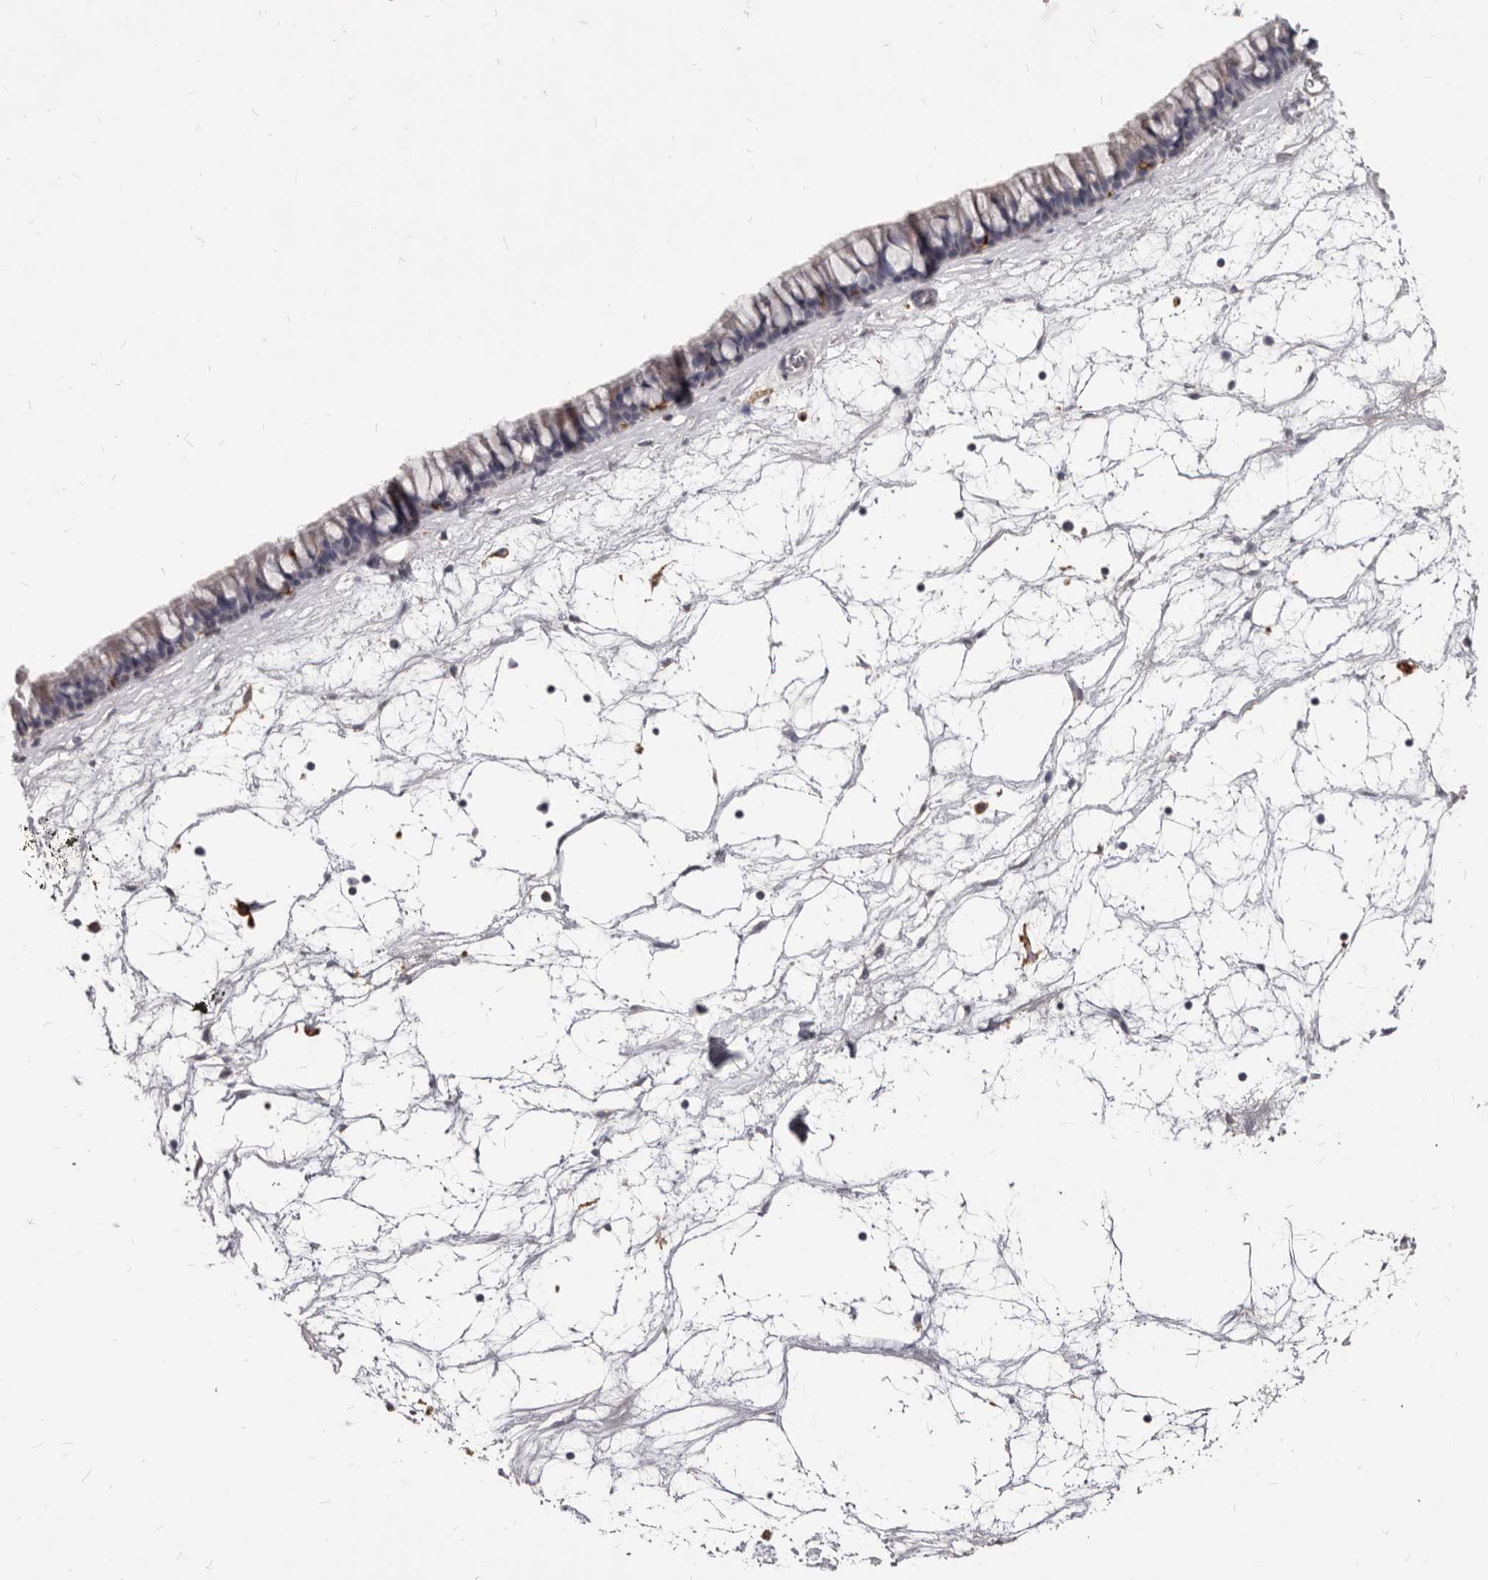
{"staining": {"intensity": "weak", "quantity": "25%-75%", "location": "cytoplasmic/membranous"}, "tissue": "nasopharynx", "cell_type": "Respiratory epithelial cells", "image_type": "normal", "snomed": [{"axis": "morphology", "description": "Normal tissue, NOS"}, {"axis": "topography", "description": "Nasopharynx"}], "caption": "The micrograph displays a brown stain indicating the presence of a protein in the cytoplasmic/membranous of respiratory epithelial cells in nasopharynx. The protein is stained brown, and the nuclei are stained in blue (DAB (3,3'-diaminobenzidine) IHC with brightfield microscopy, high magnification).", "gene": "PI4K2A", "patient": {"sex": "male", "age": 64}}